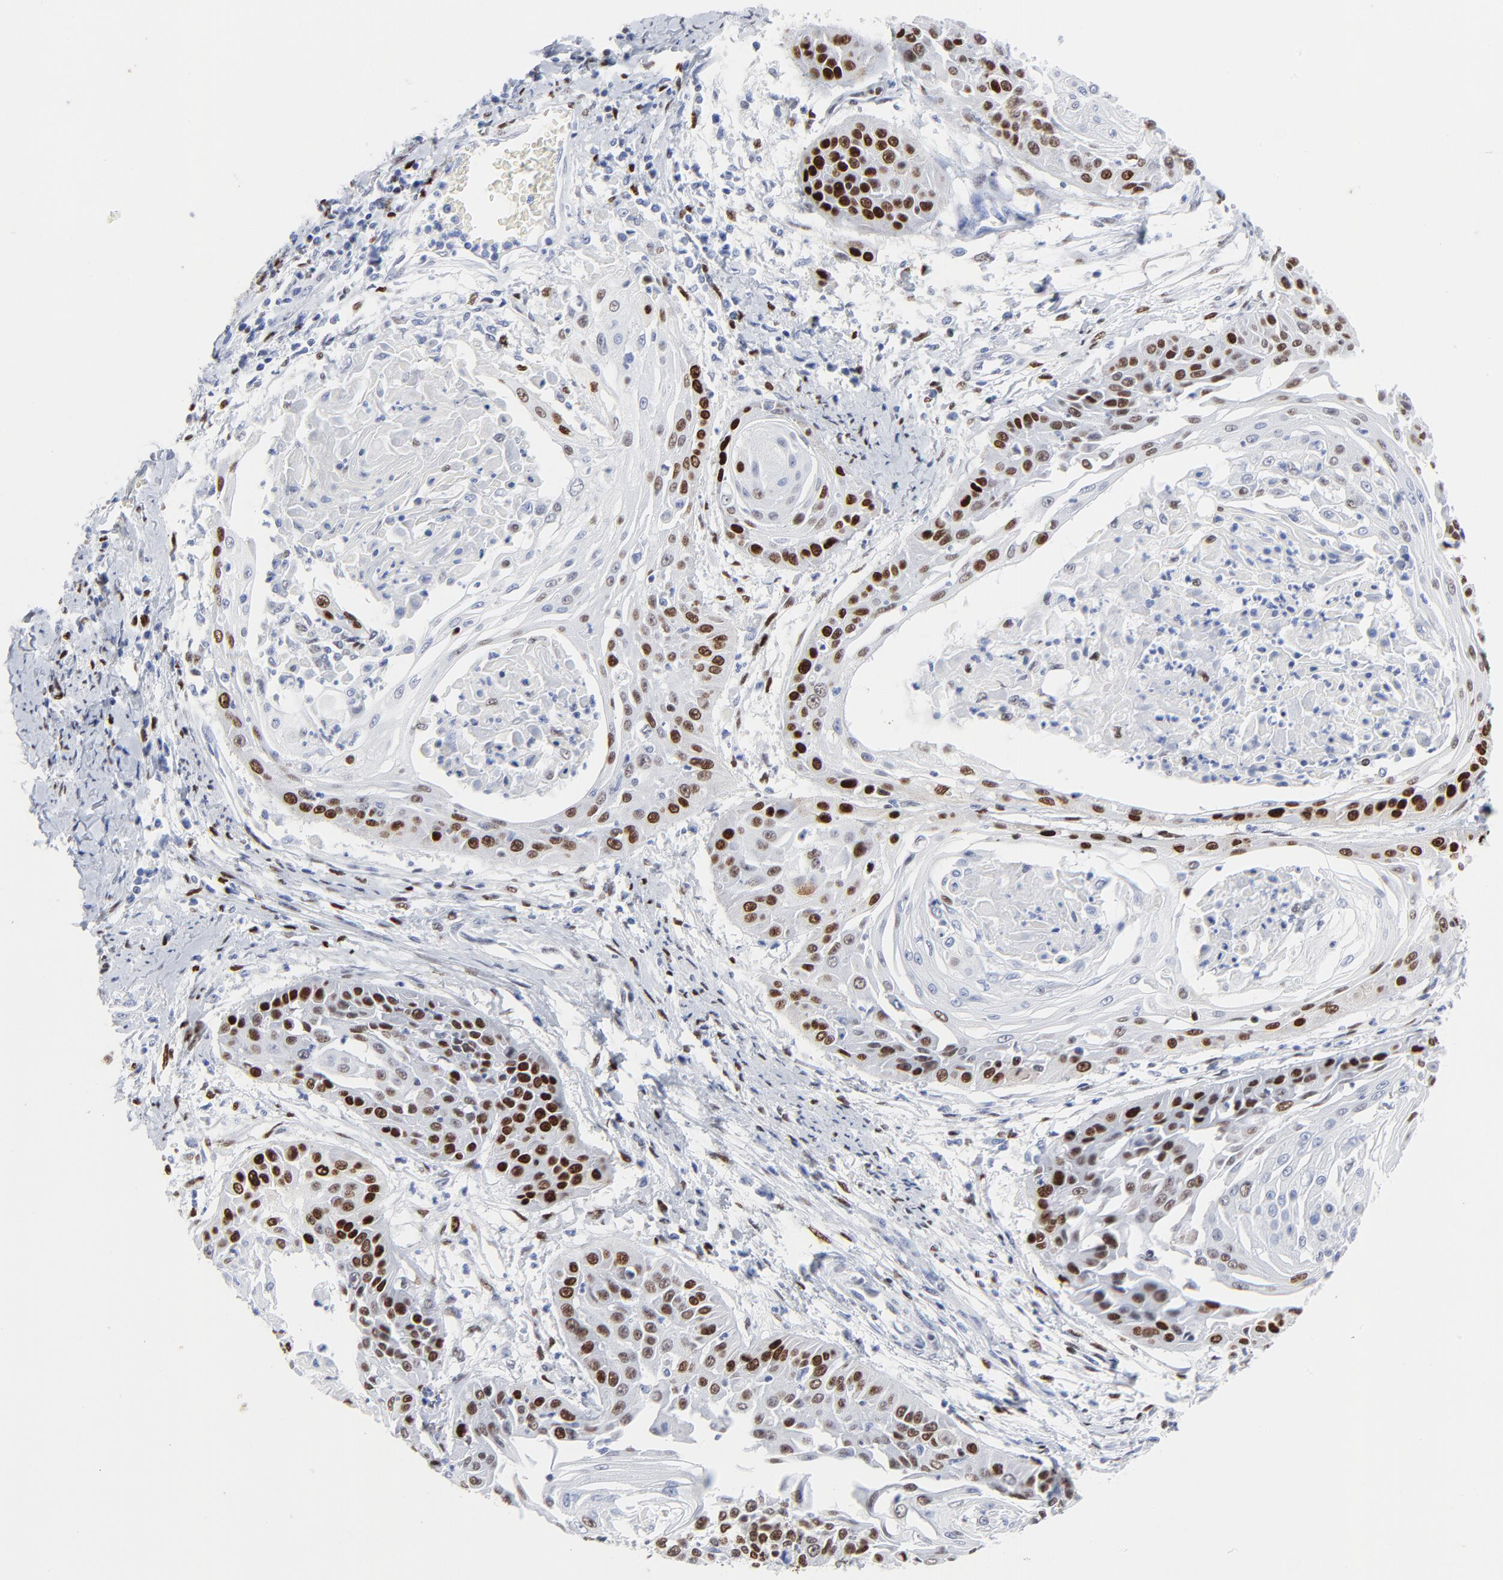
{"staining": {"intensity": "strong", "quantity": ">75%", "location": "nuclear"}, "tissue": "cervical cancer", "cell_type": "Tumor cells", "image_type": "cancer", "snomed": [{"axis": "morphology", "description": "Squamous cell carcinoma, NOS"}, {"axis": "topography", "description": "Cervix"}], "caption": "Immunohistochemical staining of cervical squamous cell carcinoma reveals high levels of strong nuclear protein staining in about >75% of tumor cells. The staining was performed using DAB, with brown indicating positive protein expression. Nuclei are stained blue with hematoxylin.", "gene": "JUN", "patient": {"sex": "female", "age": 64}}